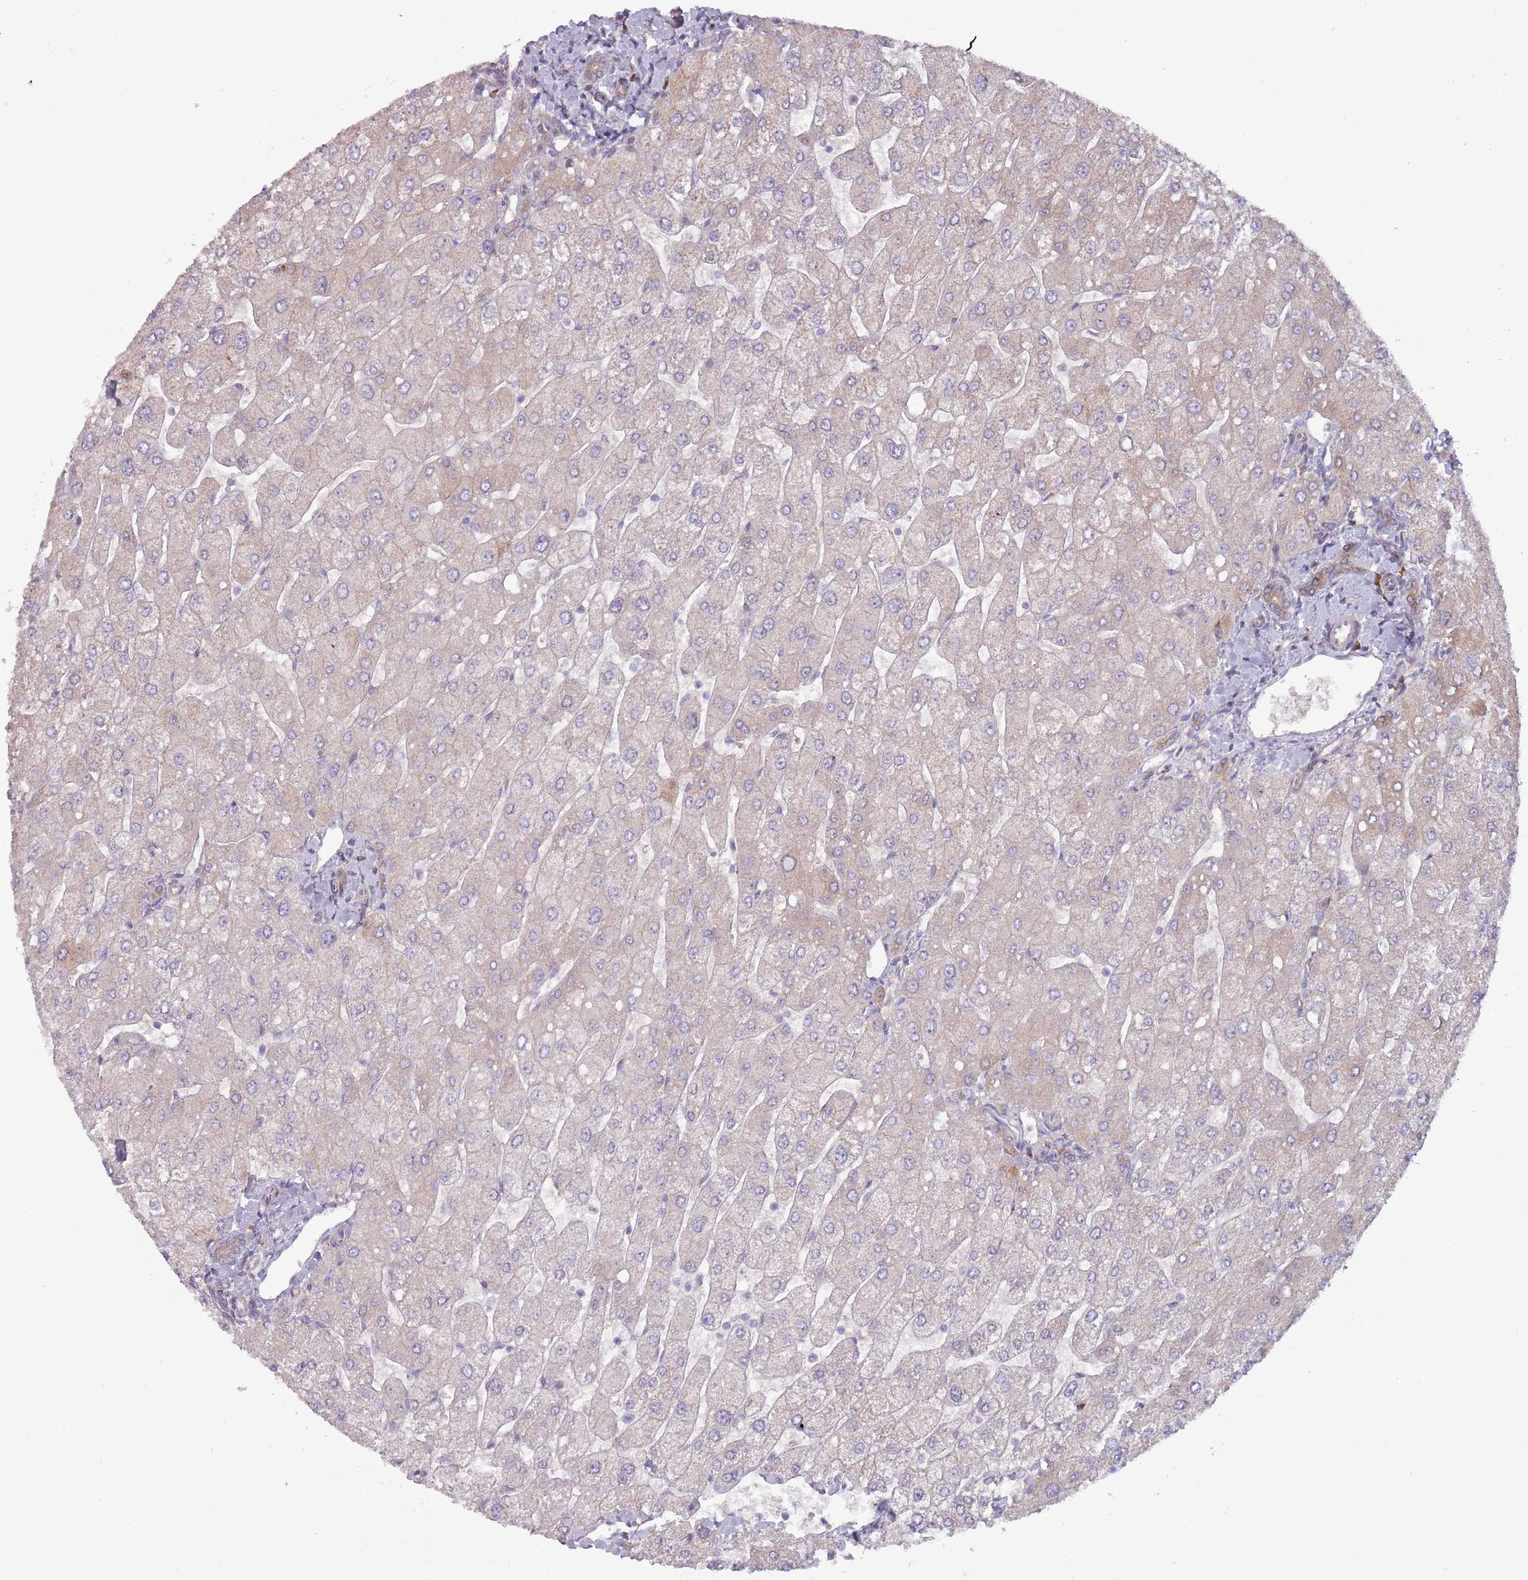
{"staining": {"intensity": "weak", "quantity": "25%-75%", "location": "cytoplasmic/membranous"}, "tissue": "liver", "cell_type": "Cholangiocytes", "image_type": "normal", "snomed": [{"axis": "morphology", "description": "Normal tissue, NOS"}, {"axis": "topography", "description": "Liver"}], "caption": "Human liver stained with a brown dye demonstrates weak cytoplasmic/membranous positive expression in approximately 25%-75% of cholangiocytes.", "gene": "CCDC150", "patient": {"sex": "male", "age": 55}}